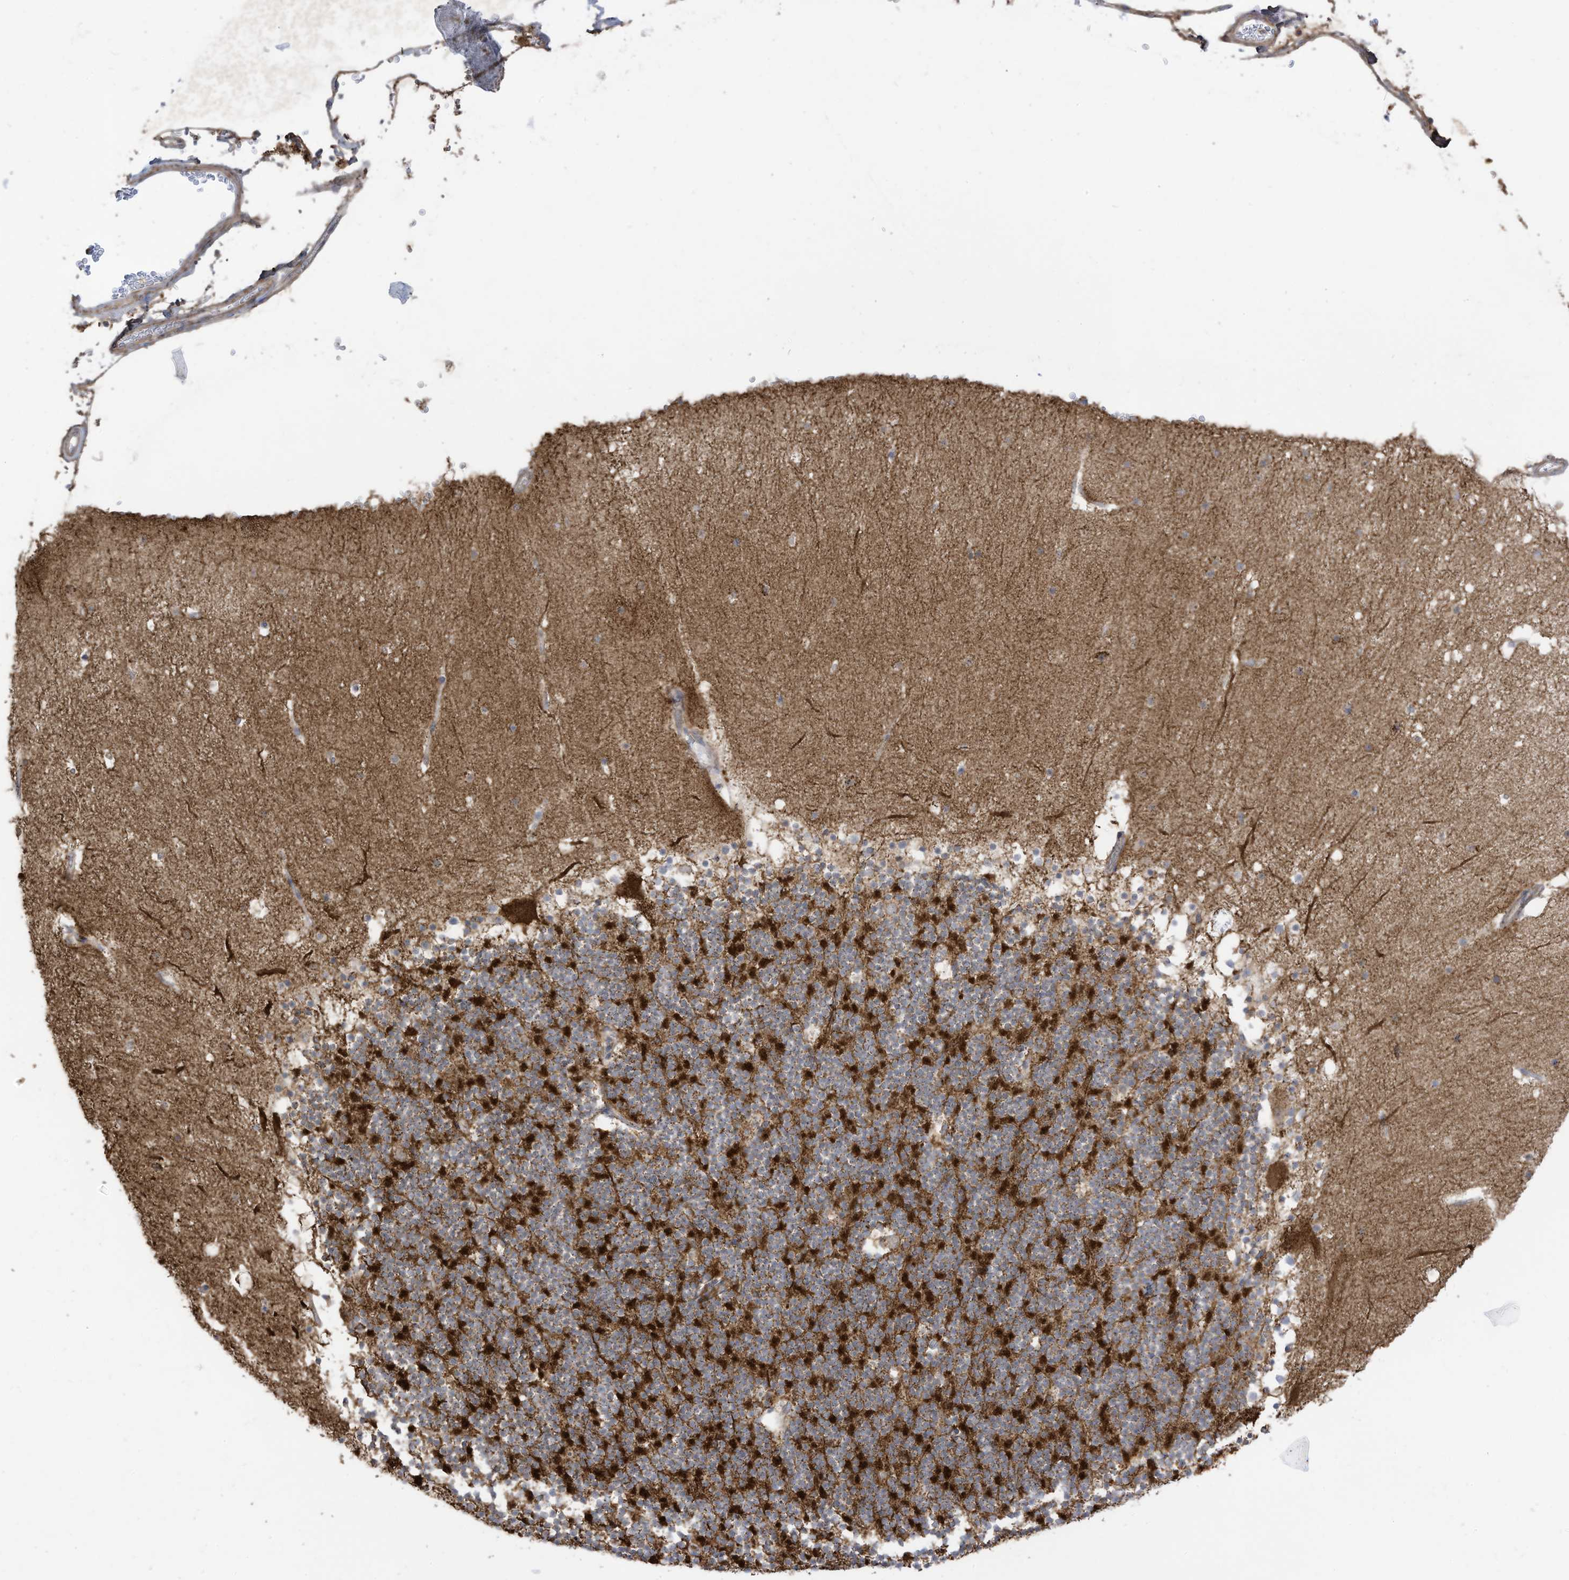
{"staining": {"intensity": "strong", "quantity": "25%-75%", "location": "cytoplasmic/membranous"}, "tissue": "cerebellum", "cell_type": "Cells in granular layer", "image_type": "normal", "snomed": [{"axis": "morphology", "description": "Normal tissue, NOS"}, {"axis": "topography", "description": "Cerebellum"}], "caption": "Unremarkable cerebellum exhibits strong cytoplasmic/membranous positivity in about 25%-75% of cells in granular layer, visualized by immunohistochemistry.", "gene": "CGAS", "patient": {"sex": "male", "age": 57}}